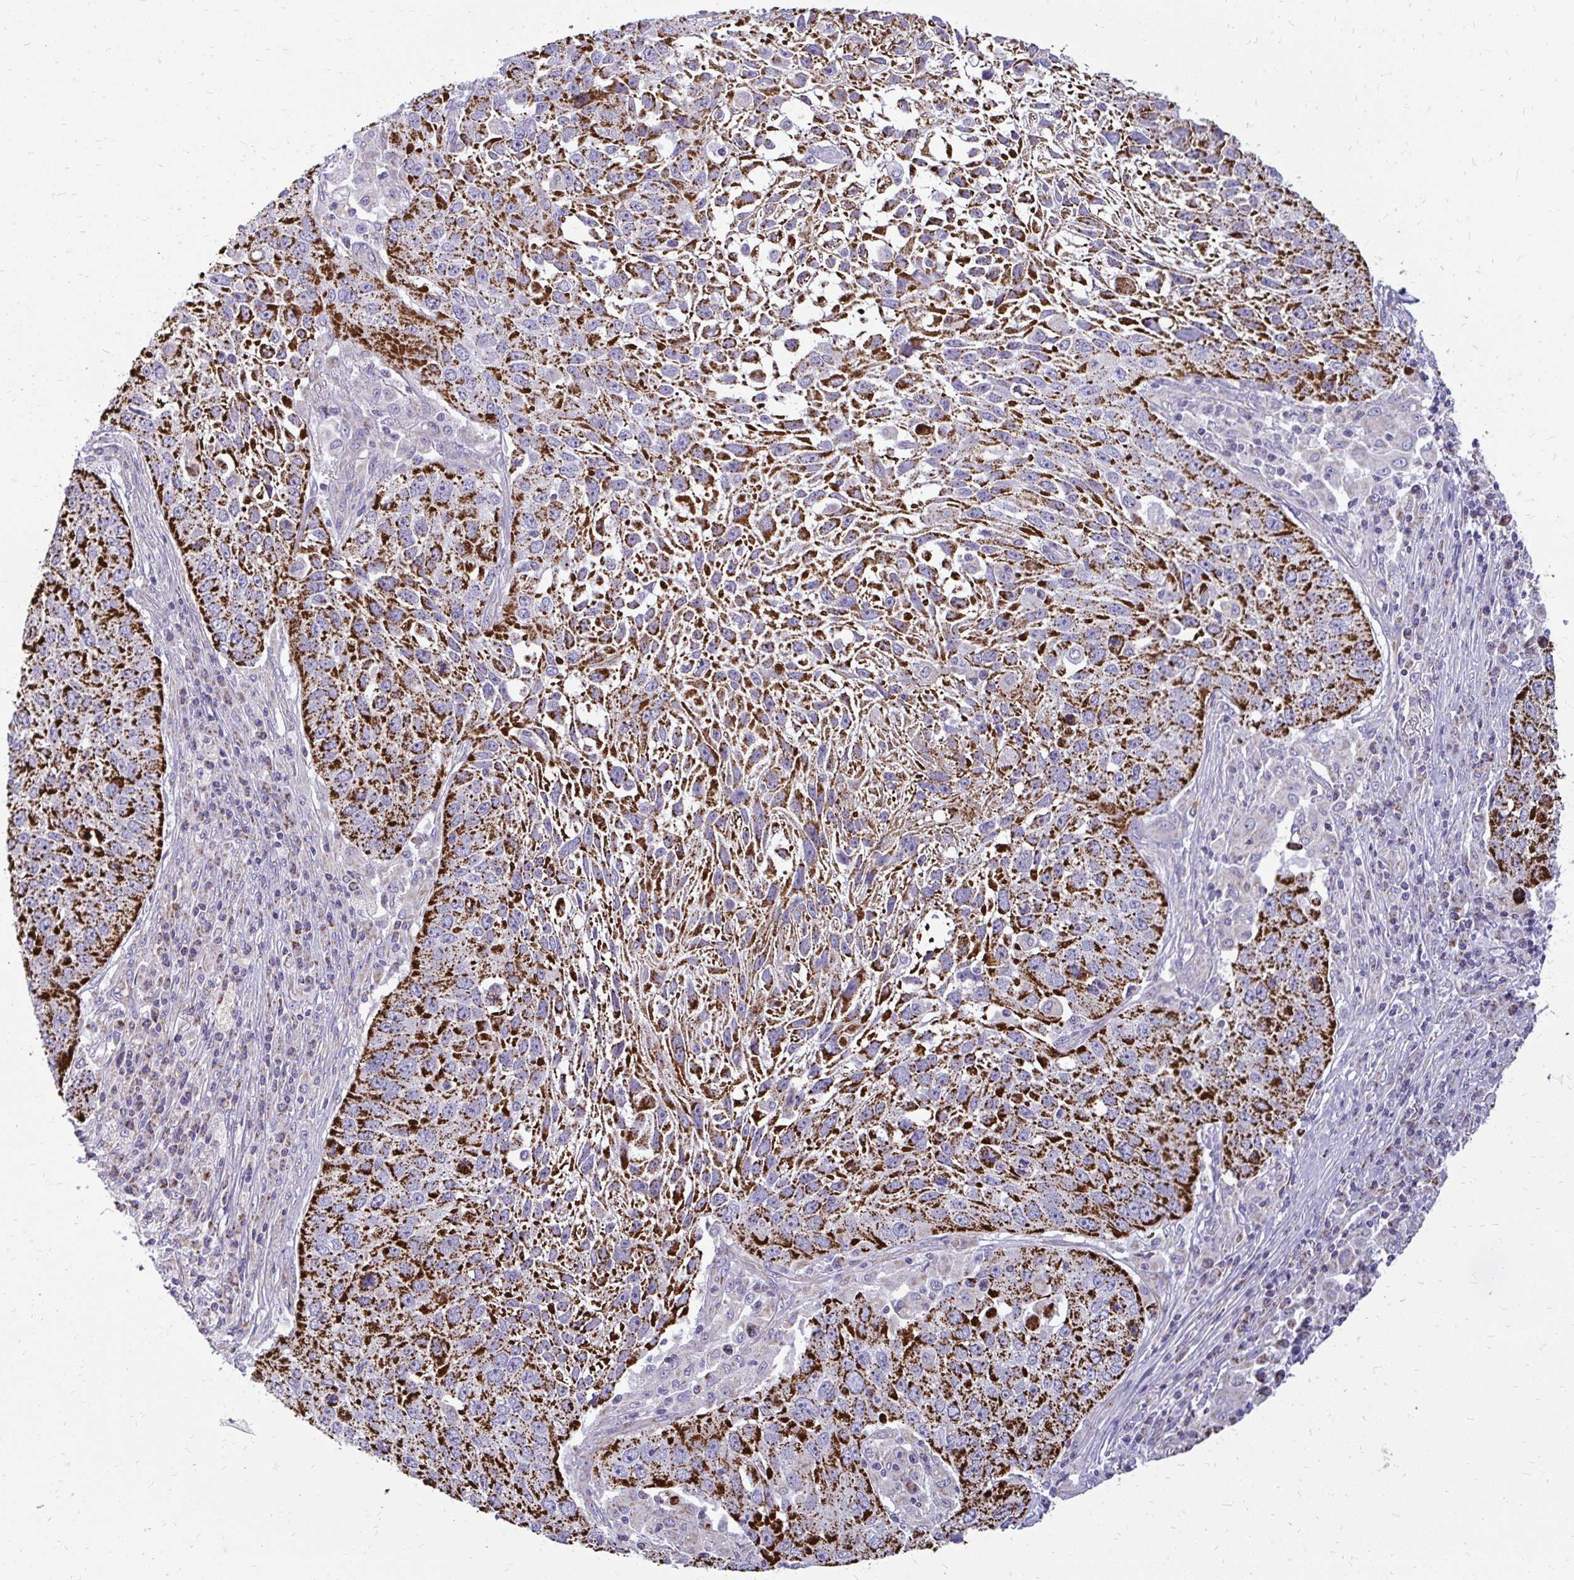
{"staining": {"intensity": "strong", "quantity": ">75%", "location": "cytoplasmic/membranous"}, "tissue": "lung cancer", "cell_type": "Tumor cells", "image_type": "cancer", "snomed": [{"axis": "morphology", "description": "Normal morphology"}, {"axis": "morphology", "description": "Squamous cell carcinoma, NOS"}, {"axis": "topography", "description": "Lymph node"}, {"axis": "topography", "description": "Lung"}], "caption": "A histopathology image showing strong cytoplasmic/membranous positivity in about >75% of tumor cells in lung squamous cell carcinoma, as visualized by brown immunohistochemical staining.", "gene": "IFIT1", "patient": {"sex": "male", "age": 67}}